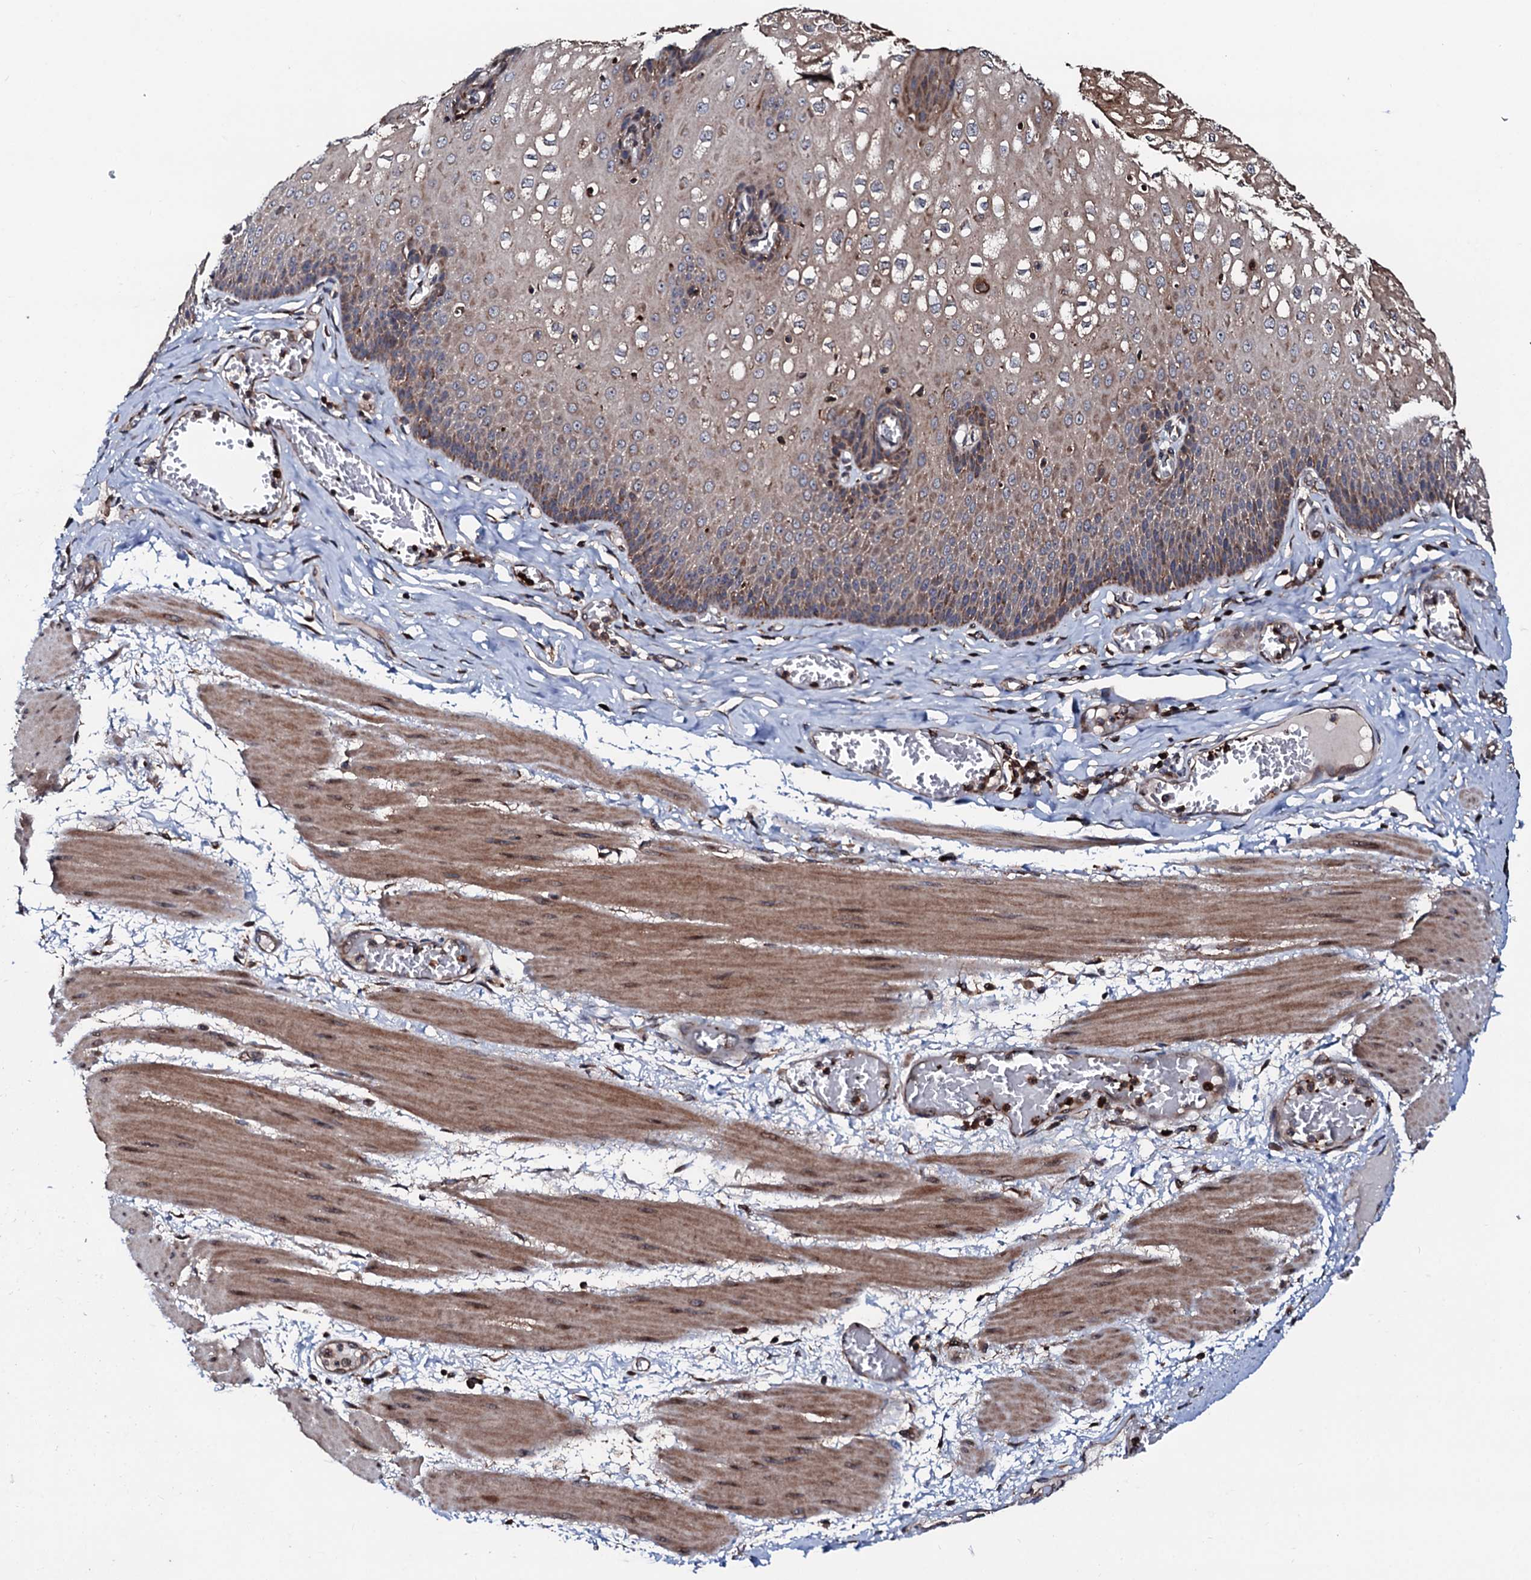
{"staining": {"intensity": "moderate", "quantity": ">75%", "location": "cytoplasmic/membranous,nuclear"}, "tissue": "esophagus", "cell_type": "Squamous epithelial cells", "image_type": "normal", "snomed": [{"axis": "morphology", "description": "Normal tissue, NOS"}, {"axis": "topography", "description": "Esophagus"}], "caption": "A histopathology image of esophagus stained for a protein reveals moderate cytoplasmic/membranous,nuclear brown staining in squamous epithelial cells.", "gene": "ENSG00000256591", "patient": {"sex": "male", "age": 60}}